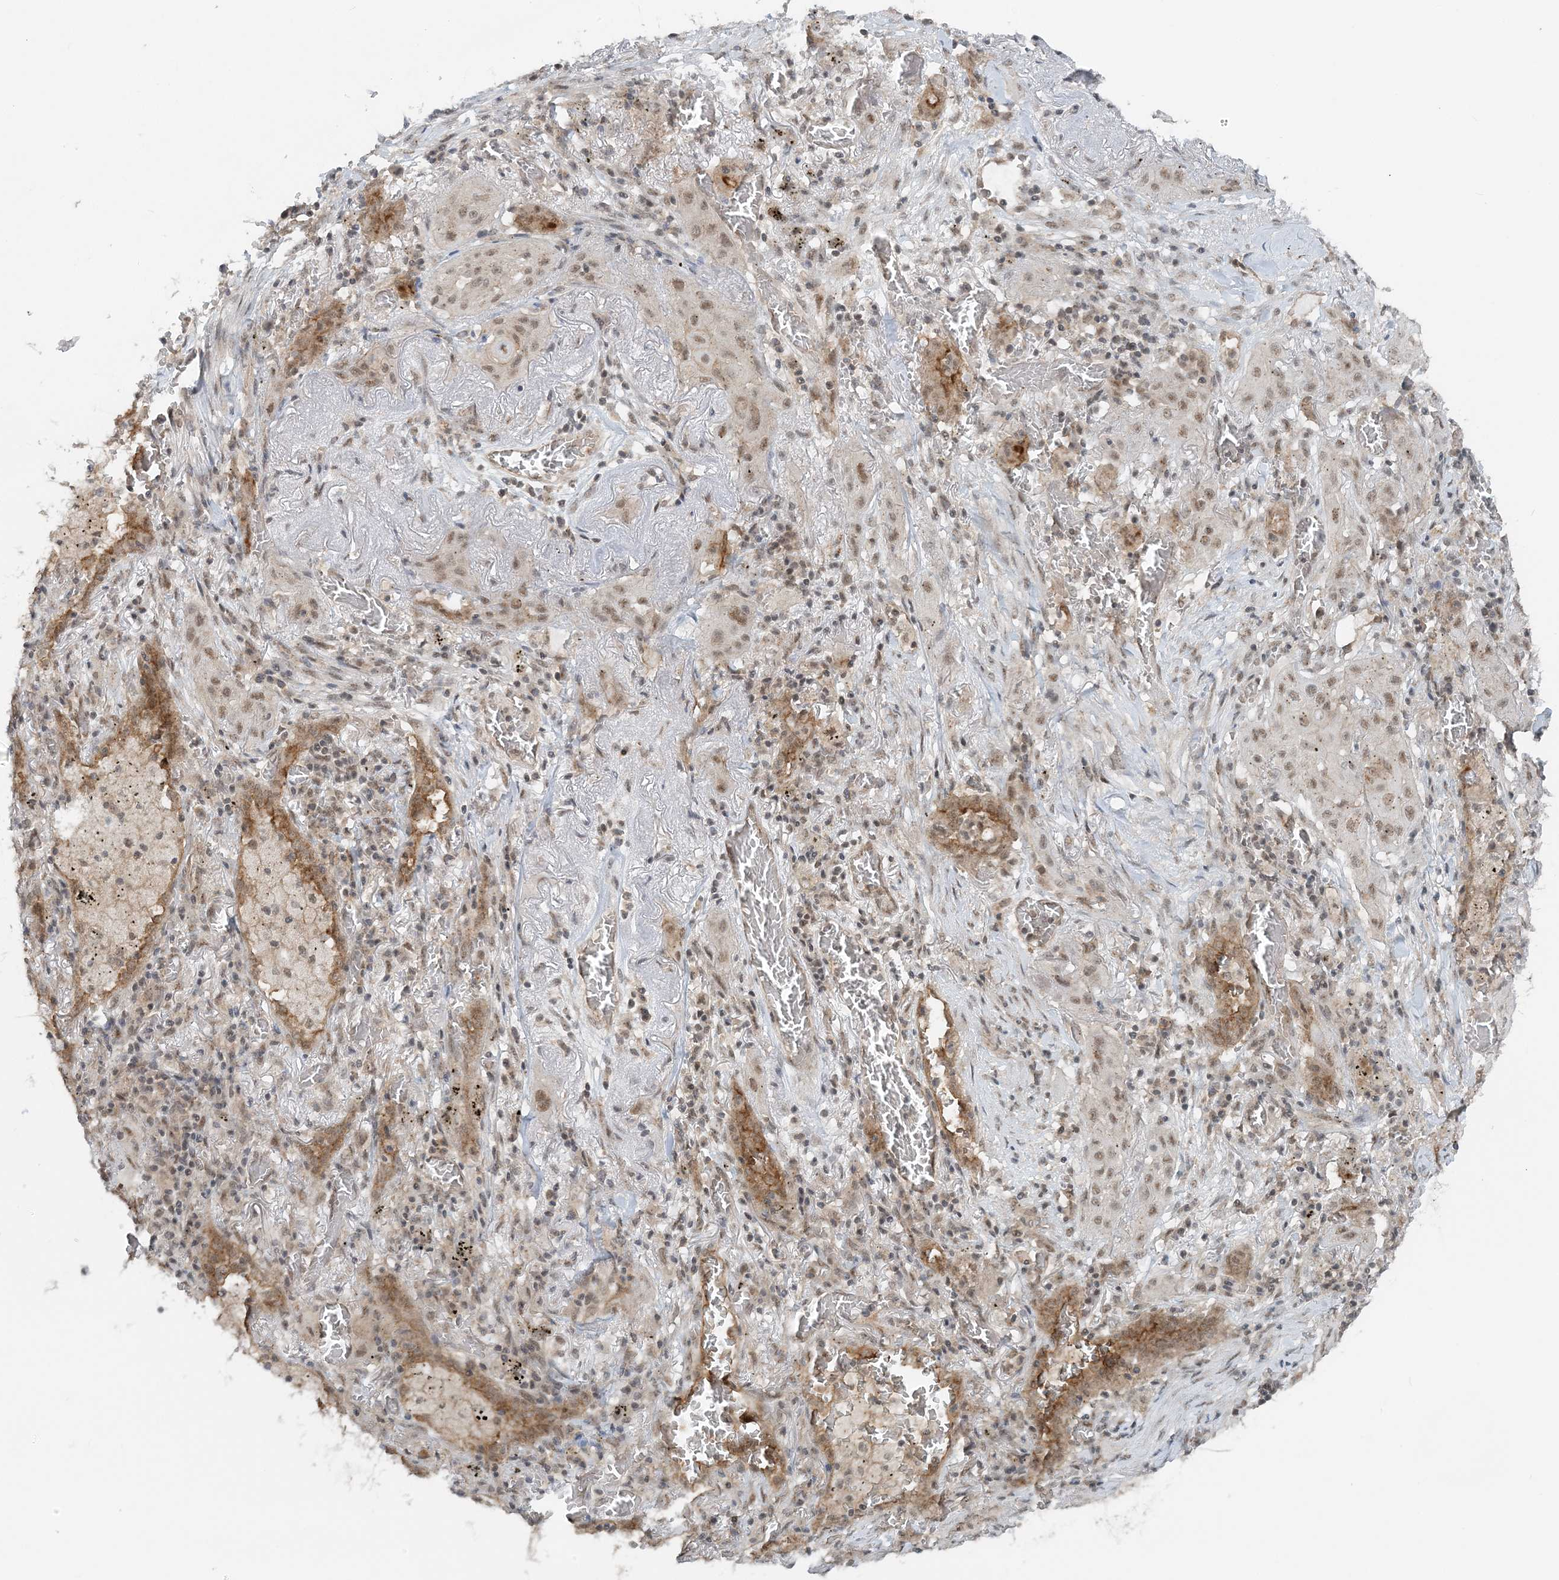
{"staining": {"intensity": "weak", "quantity": ">75%", "location": "nuclear"}, "tissue": "lung cancer", "cell_type": "Tumor cells", "image_type": "cancer", "snomed": [{"axis": "morphology", "description": "Squamous cell carcinoma, NOS"}, {"axis": "topography", "description": "Lung"}], "caption": "Protein expression analysis of human squamous cell carcinoma (lung) reveals weak nuclear expression in approximately >75% of tumor cells. Ihc stains the protein in brown and the nuclei are stained blue.", "gene": "ATP11A", "patient": {"sex": "female", "age": 47}}